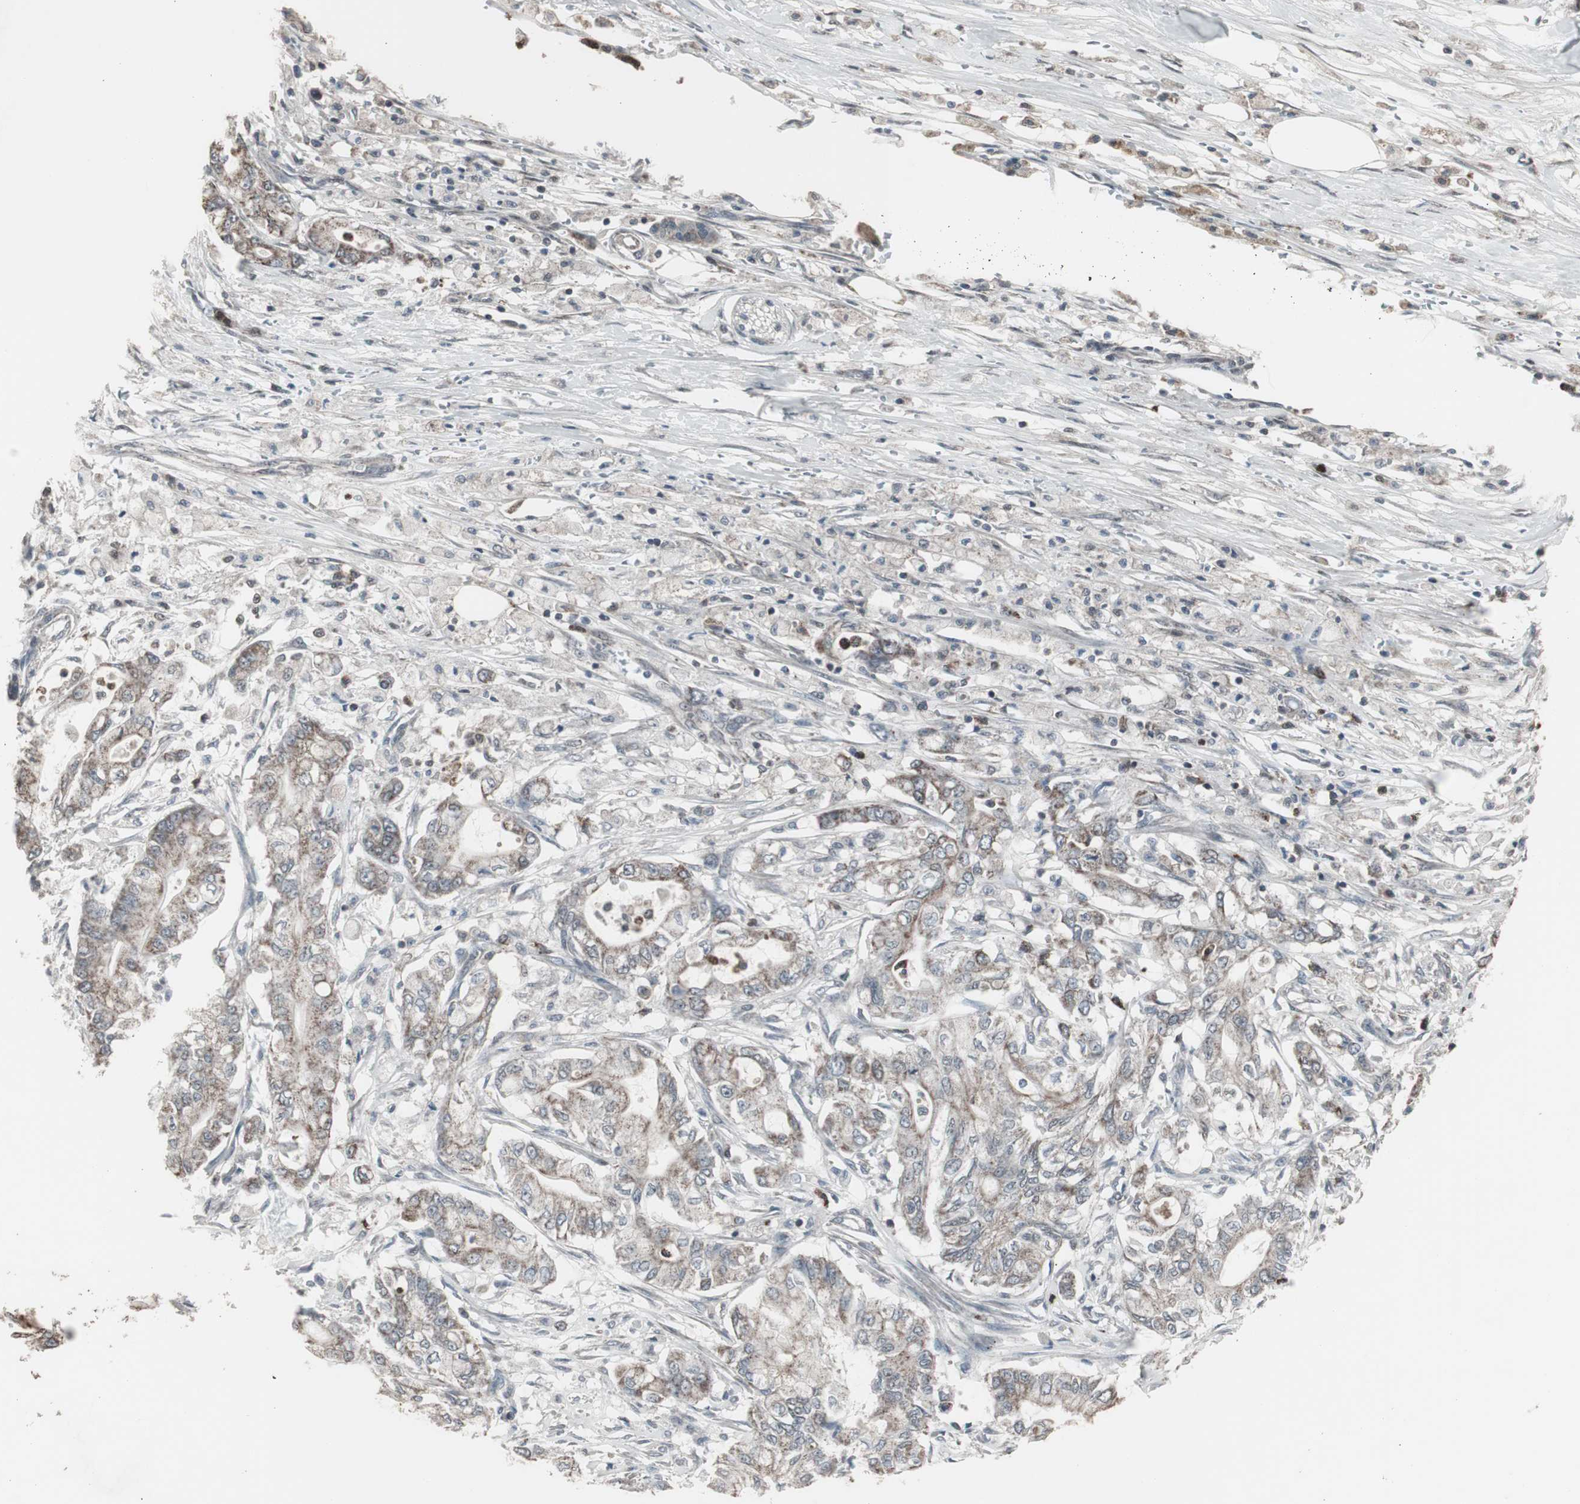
{"staining": {"intensity": "weak", "quantity": "25%-75%", "location": "cytoplasmic/membranous"}, "tissue": "pancreatic cancer", "cell_type": "Tumor cells", "image_type": "cancer", "snomed": [{"axis": "morphology", "description": "Adenocarcinoma, NOS"}, {"axis": "topography", "description": "Pancreas"}], "caption": "Immunohistochemistry image of human pancreatic cancer stained for a protein (brown), which reveals low levels of weak cytoplasmic/membranous positivity in approximately 25%-75% of tumor cells.", "gene": "RXRA", "patient": {"sex": "male", "age": 70}}